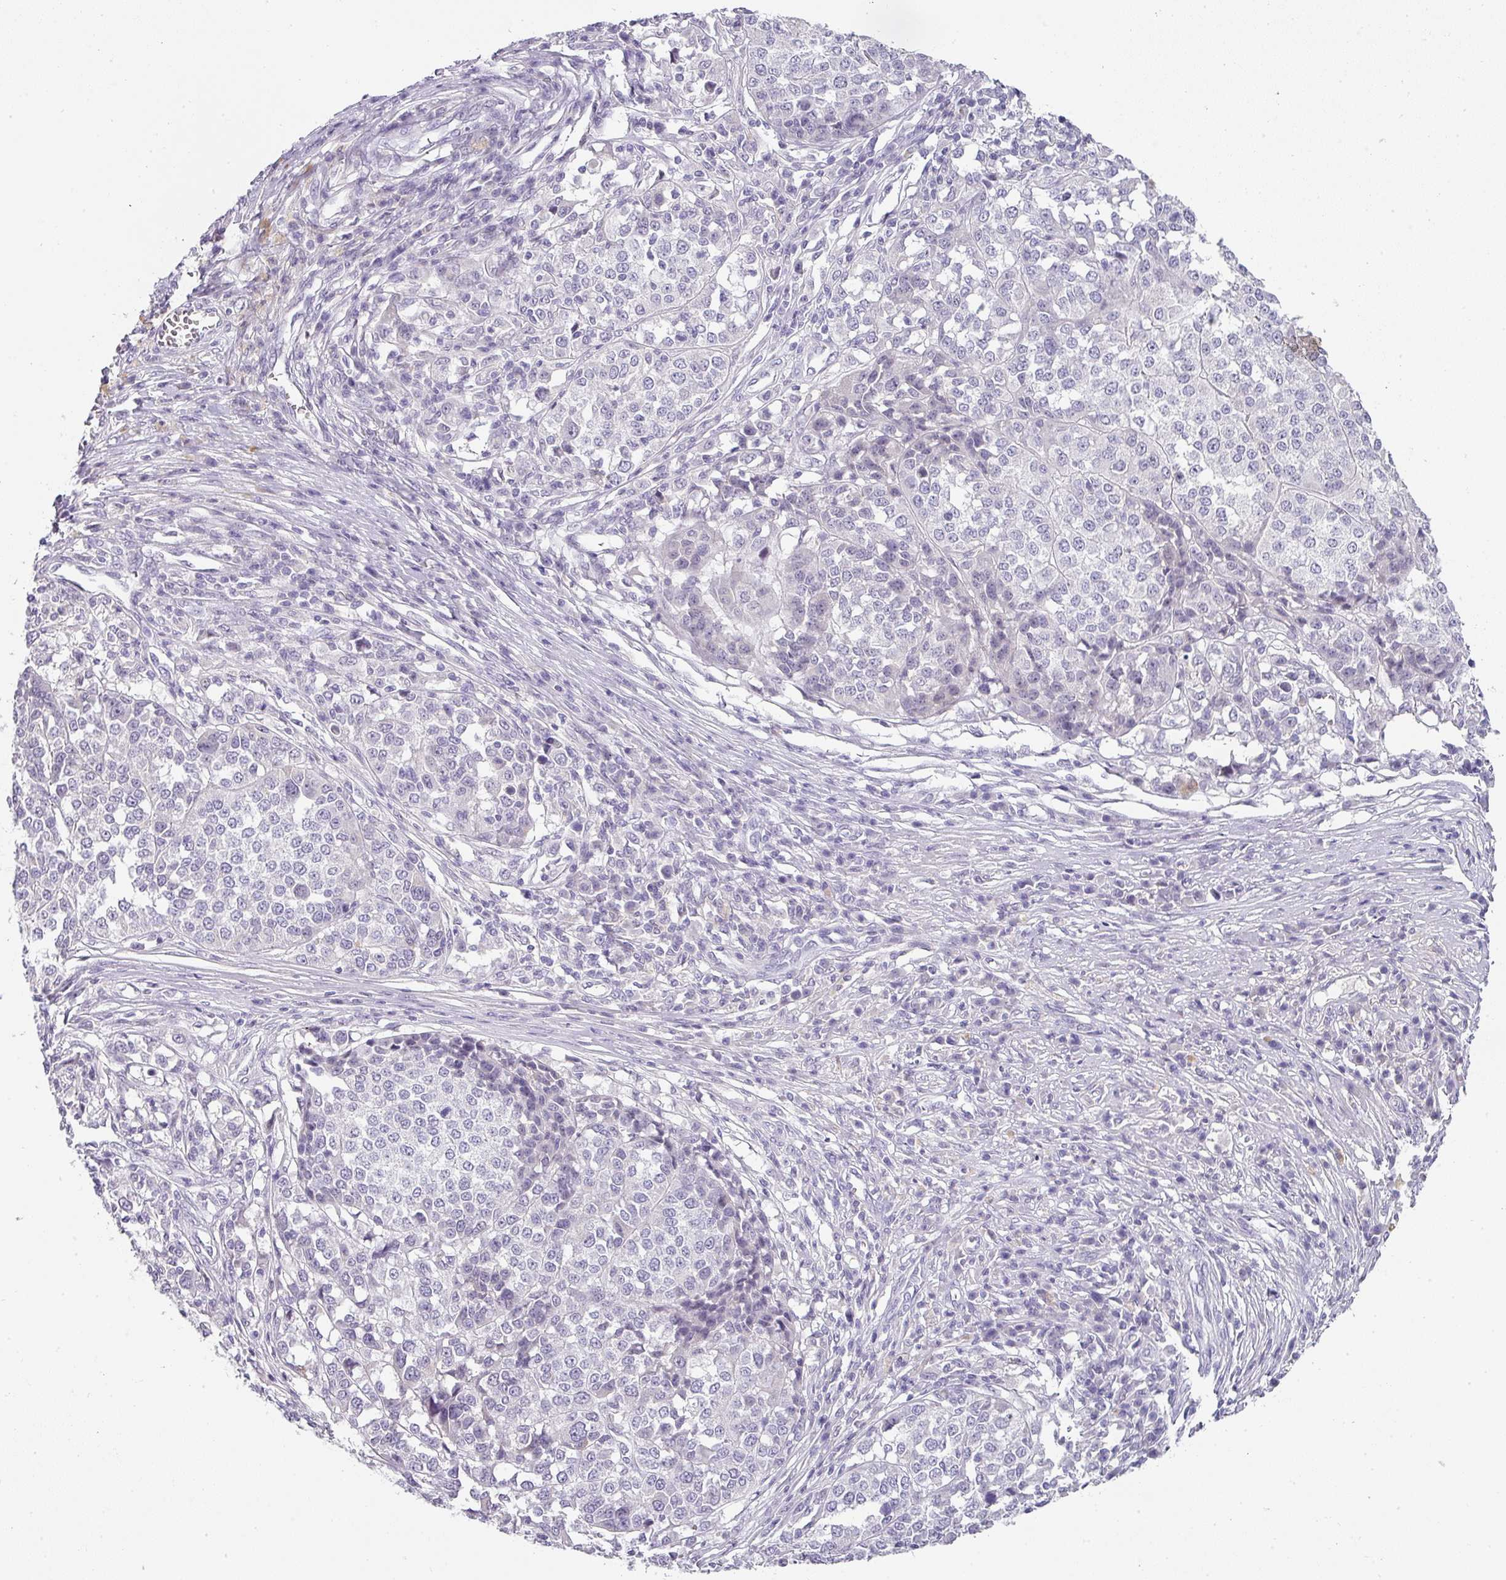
{"staining": {"intensity": "negative", "quantity": "none", "location": "none"}, "tissue": "melanoma", "cell_type": "Tumor cells", "image_type": "cancer", "snomed": [{"axis": "morphology", "description": "Malignant melanoma, Metastatic site"}, {"axis": "topography", "description": "Lymph node"}], "caption": "Immunohistochemical staining of human melanoma demonstrates no significant expression in tumor cells.", "gene": "BTLA", "patient": {"sex": "male", "age": 44}}